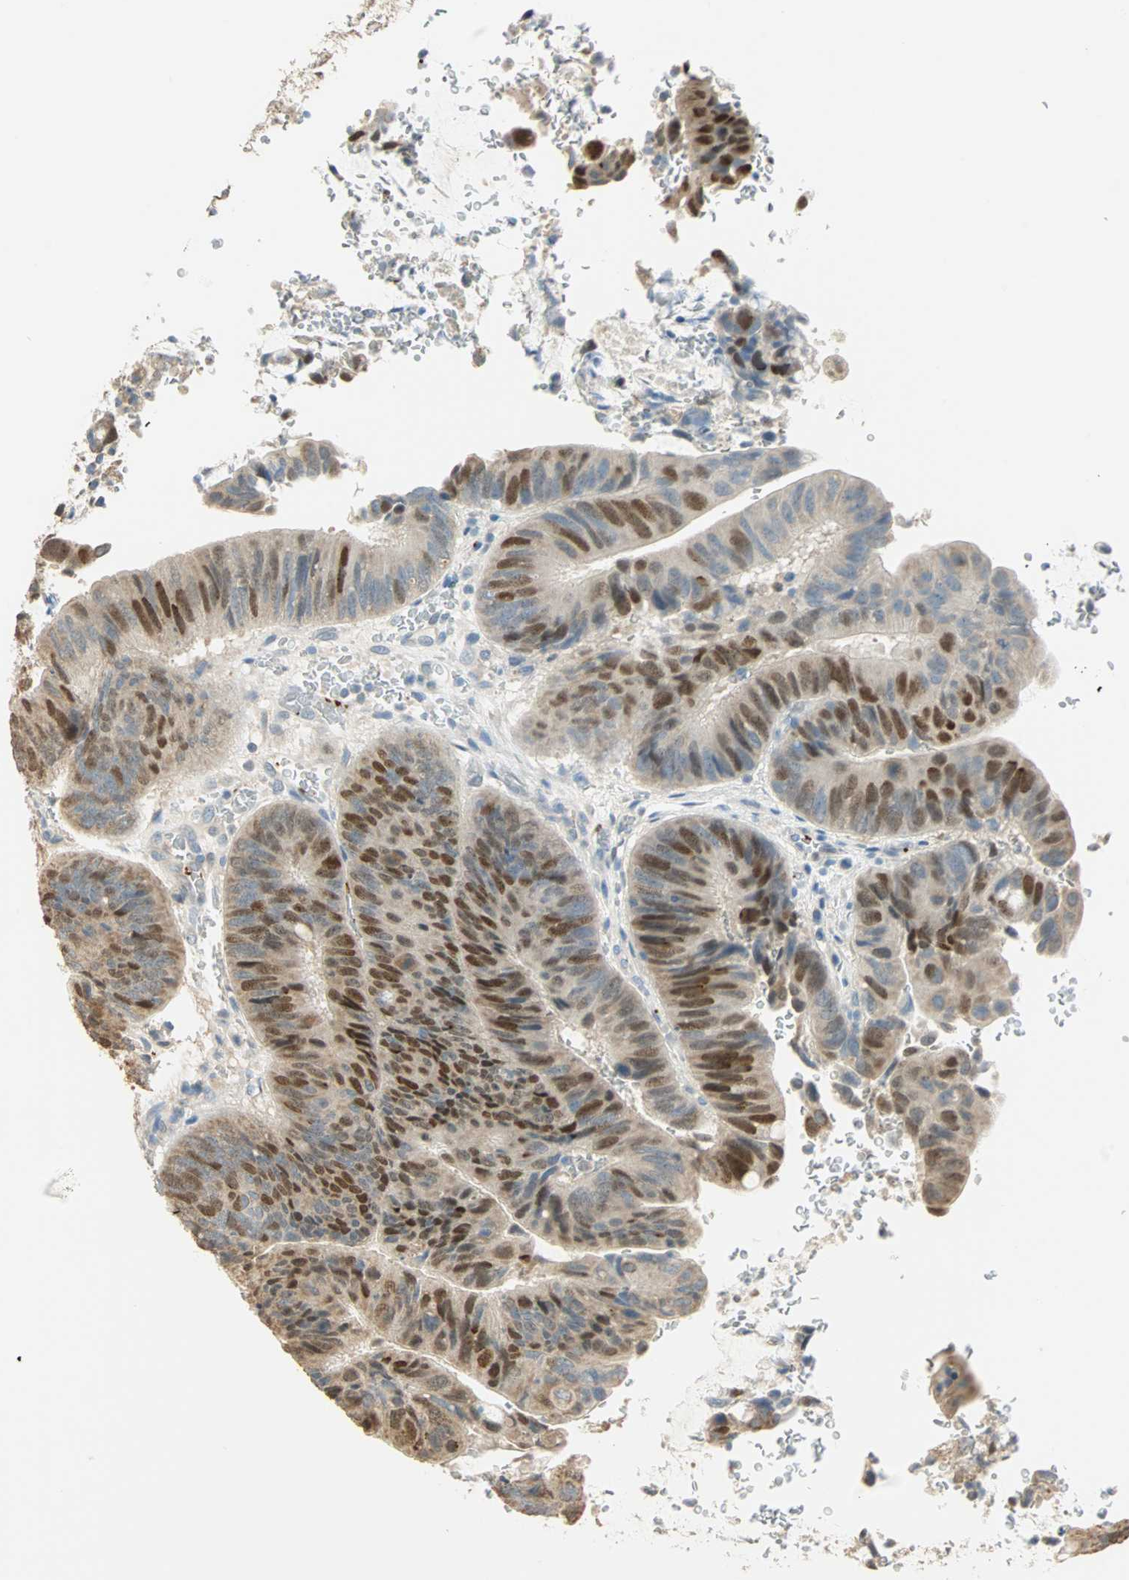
{"staining": {"intensity": "strong", "quantity": "25%-75%", "location": "nuclear"}, "tissue": "colorectal cancer", "cell_type": "Tumor cells", "image_type": "cancer", "snomed": [{"axis": "morphology", "description": "Normal tissue, NOS"}, {"axis": "morphology", "description": "Adenocarcinoma, NOS"}, {"axis": "topography", "description": "Rectum"}, {"axis": "topography", "description": "Peripheral nerve tissue"}], "caption": "Immunohistochemical staining of human colorectal cancer (adenocarcinoma) demonstrates high levels of strong nuclear protein staining in approximately 25%-75% of tumor cells. (IHC, brightfield microscopy, high magnification).", "gene": "RAD18", "patient": {"sex": "male", "age": 92}}